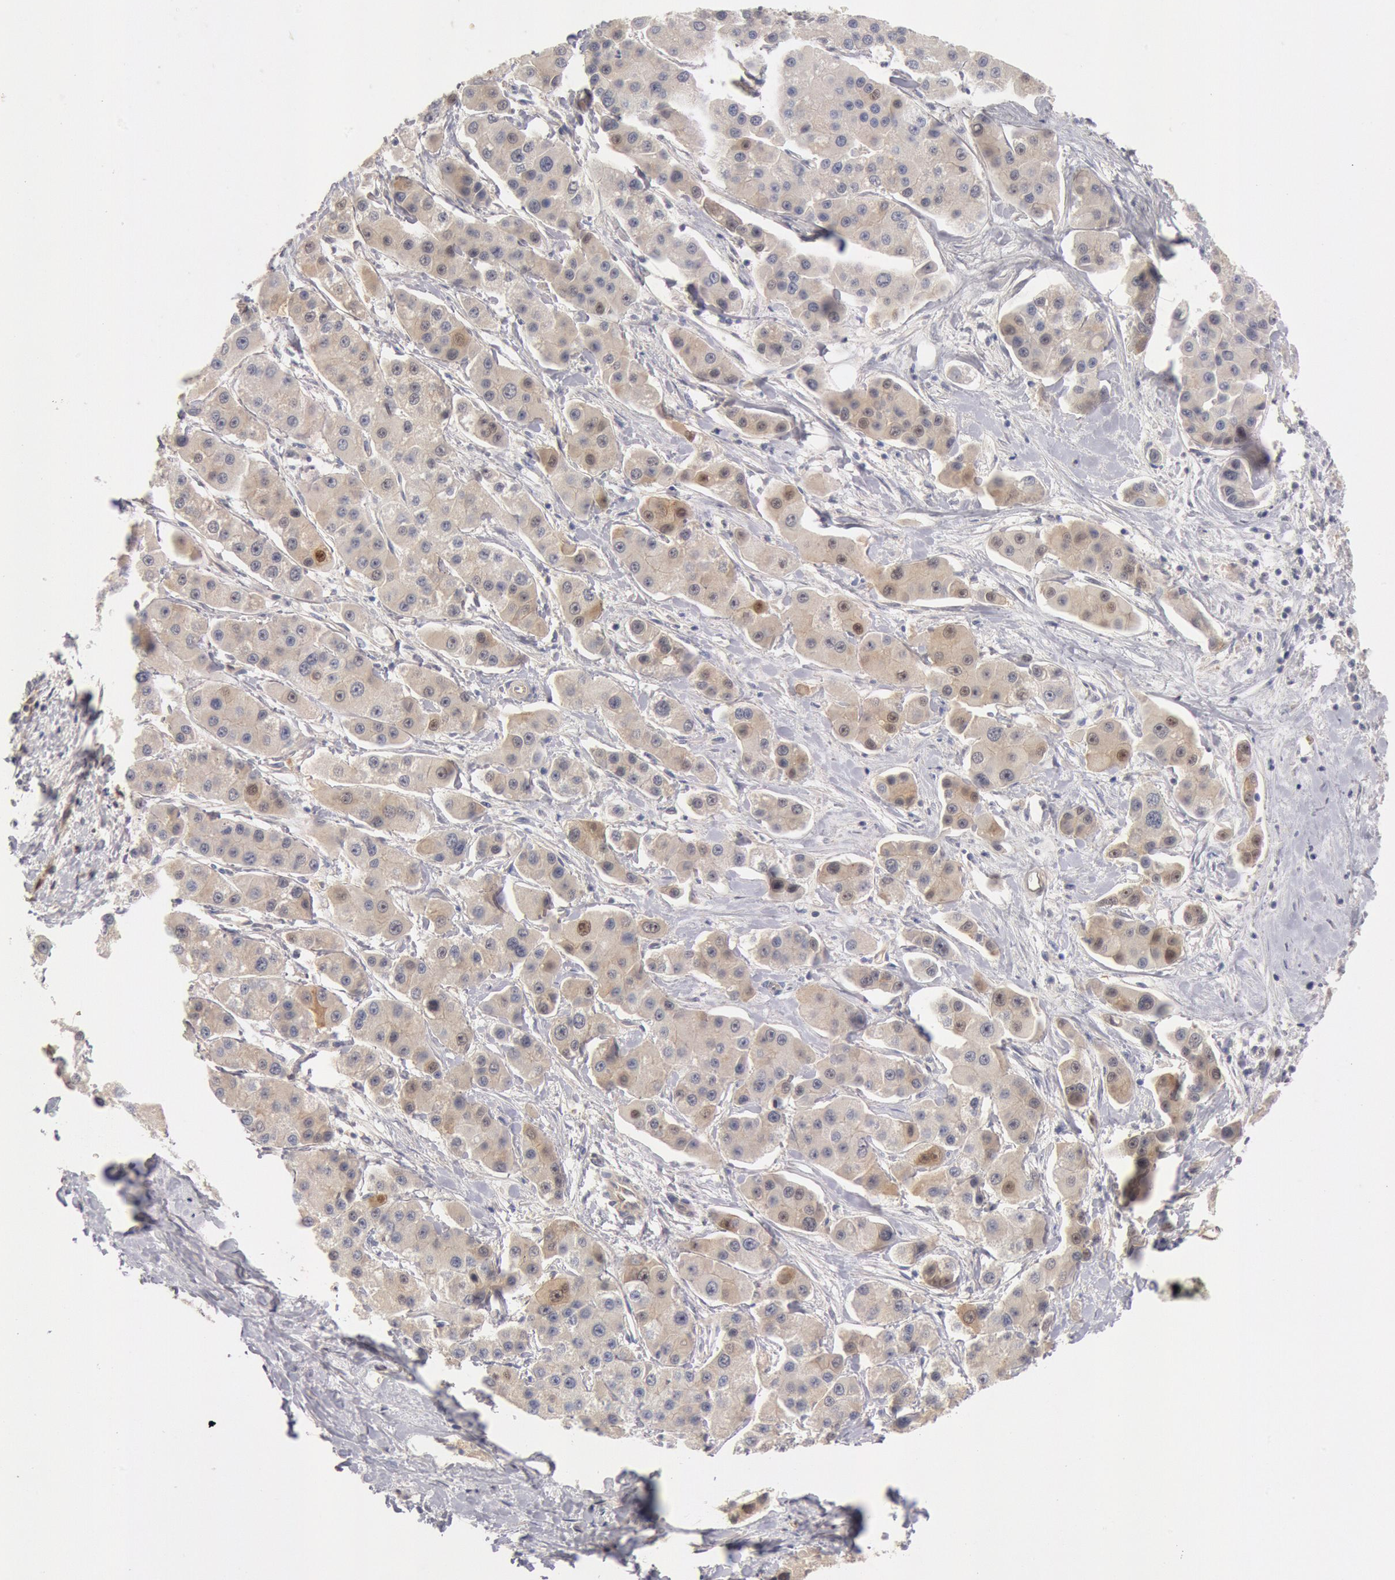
{"staining": {"intensity": "weak", "quantity": ">75%", "location": "cytoplasmic/membranous"}, "tissue": "liver cancer", "cell_type": "Tumor cells", "image_type": "cancer", "snomed": [{"axis": "morphology", "description": "Carcinoma, Hepatocellular, NOS"}, {"axis": "topography", "description": "Liver"}], "caption": "A low amount of weak cytoplasmic/membranous staining is identified in about >75% of tumor cells in hepatocellular carcinoma (liver) tissue.", "gene": "DNAJA1", "patient": {"sex": "female", "age": 85}}